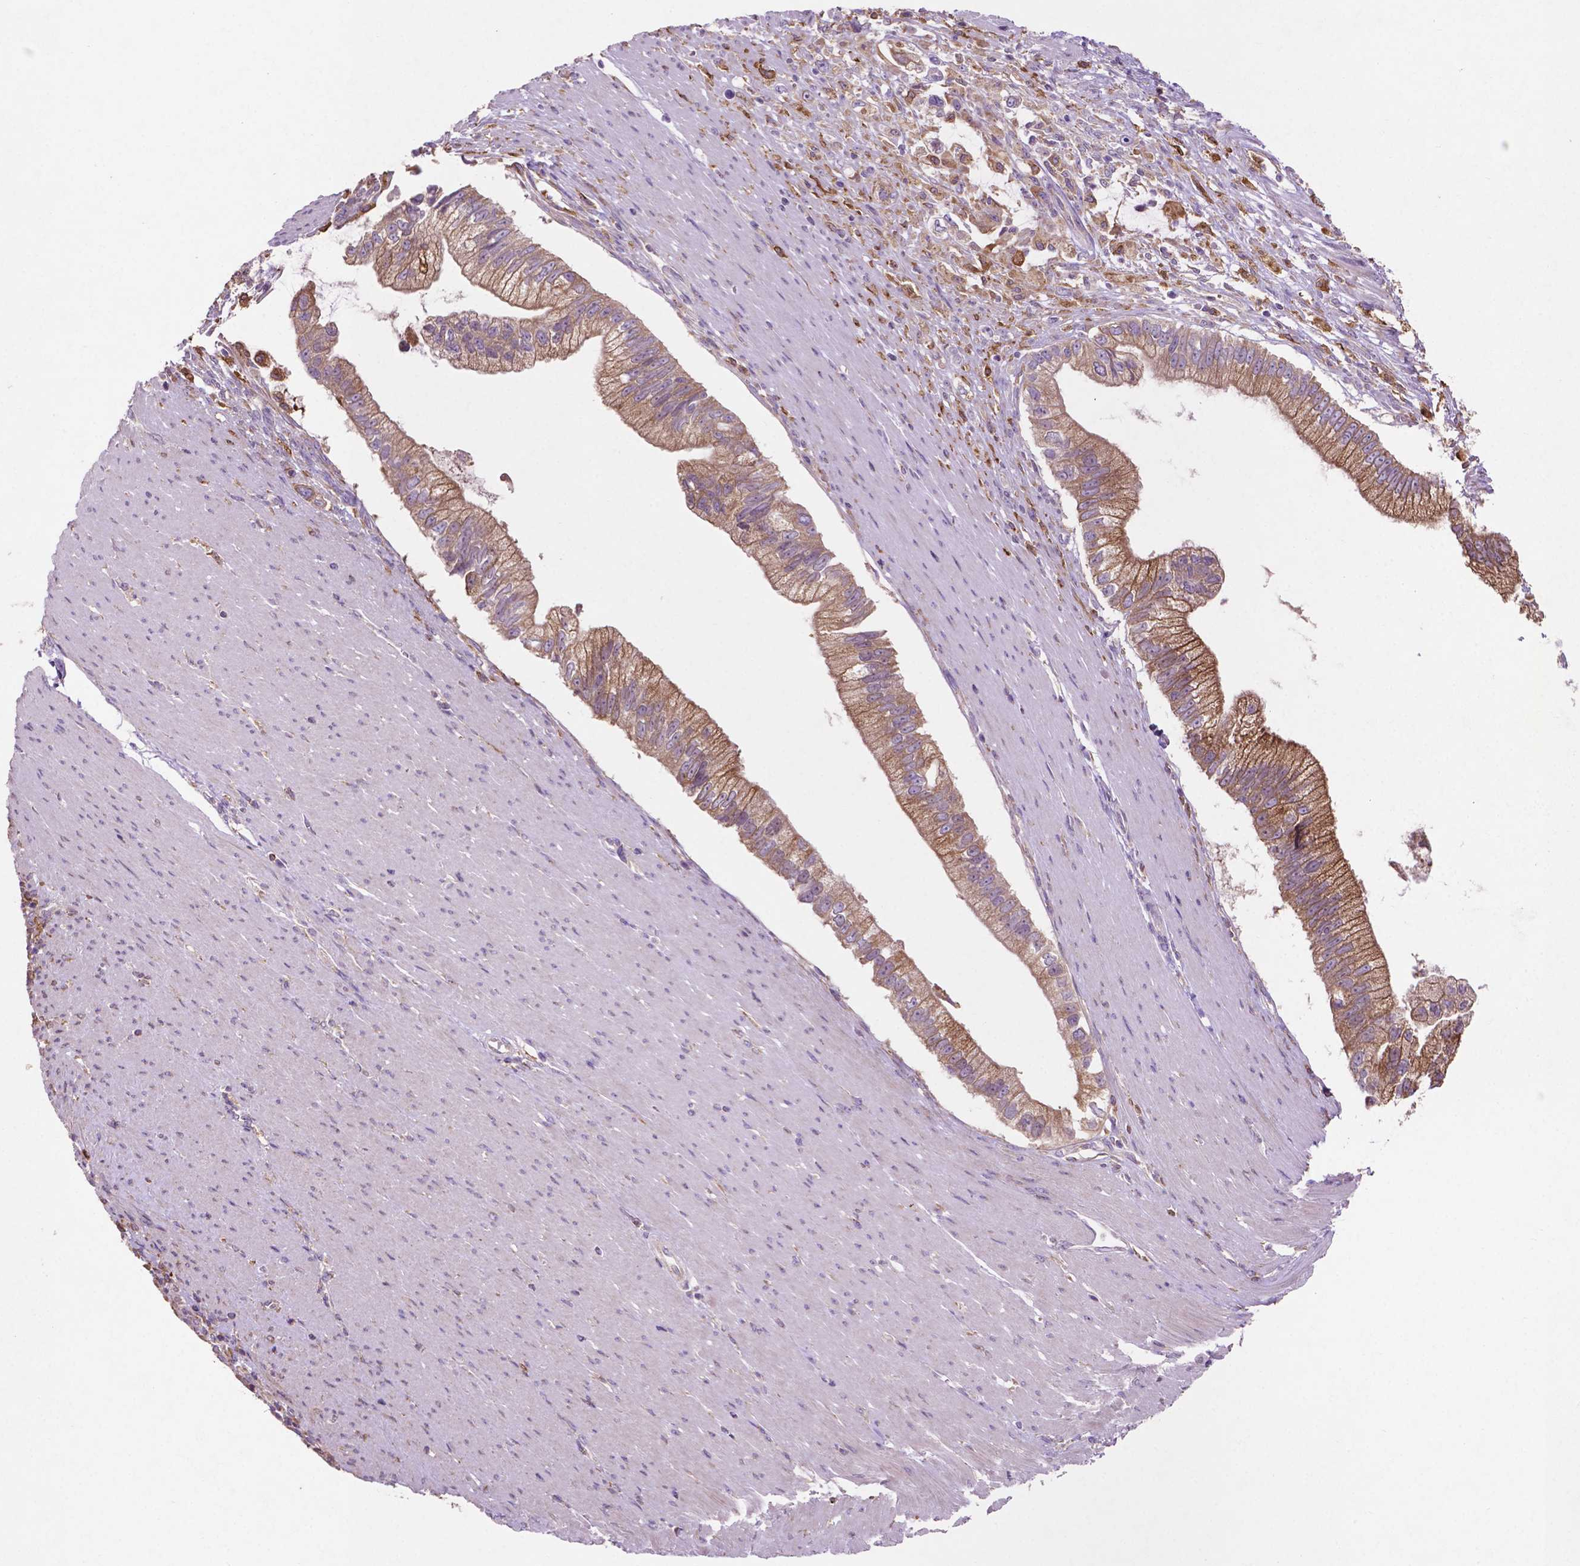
{"staining": {"intensity": "moderate", "quantity": ">75%", "location": "cytoplasmic/membranous"}, "tissue": "pancreatic cancer", "cell_type": "Tumor cells", "image_type": "cancer", "snomed": [{"axis": "morphology", "description": "Adenocarcinoma, NOS"}, {"axis": "topography", "description": "Pancreas"}], "caption": "Protein staining of pancreatic adenocarcinoma tissue displays moderate cytoplasmic/membranous positivity in approximately >75% of tumor cells.", "gene": "MBTPS1", "patient": {"sex": "male", "age": 70}}